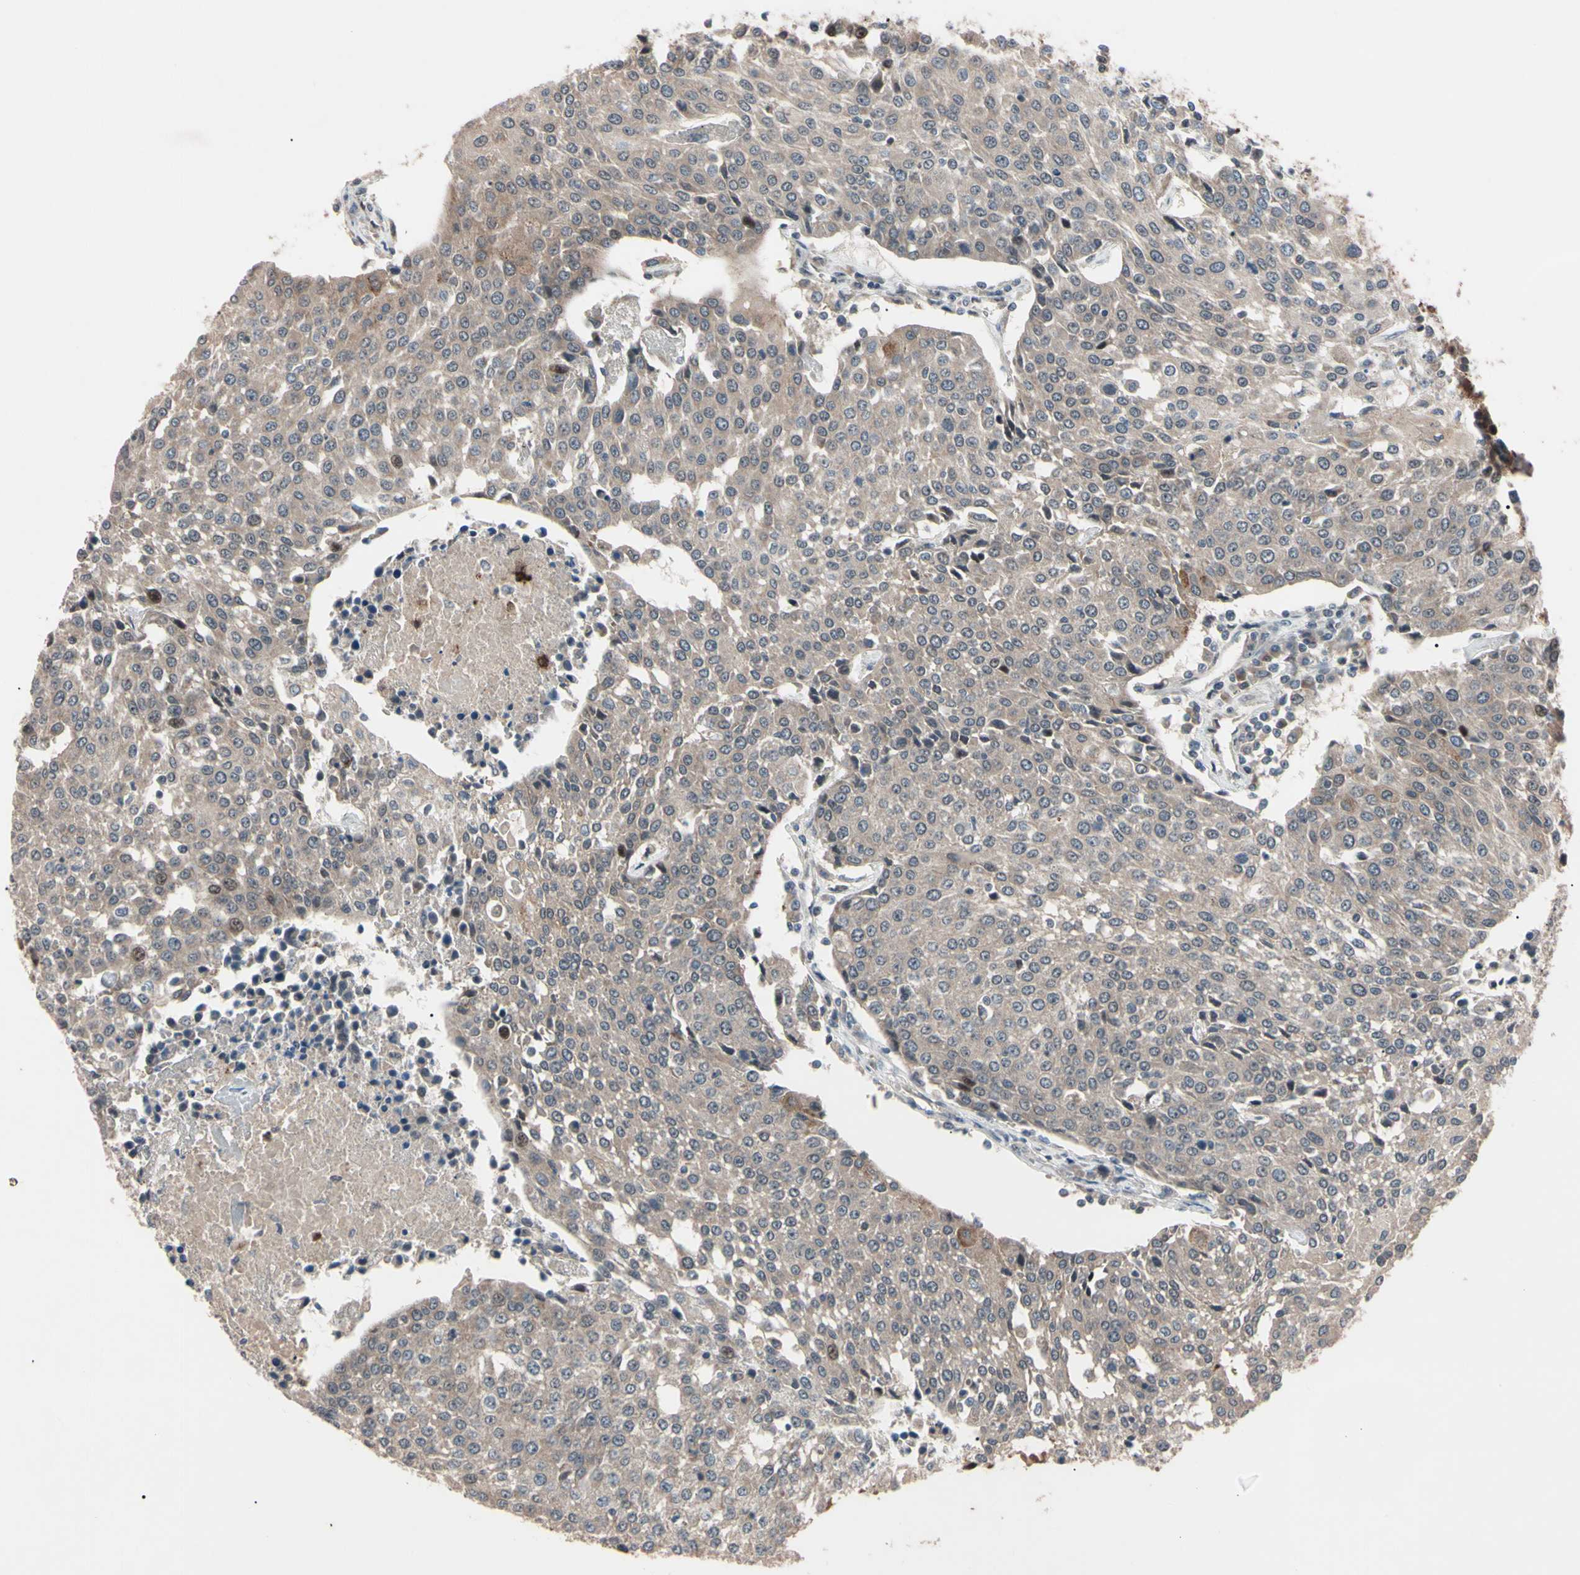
{"staining": {"intensity": "moderate", "quantity": "<25%", "location": "cytoplasmic/membranous"}, "tissue": "urothelial cancer", "cell_type": "Tumor cells", "image_type": "cancer", "snomed": [{"axis": "morphology", "description": "Urothelial carcinoma, High grade"}, {"axis": "topography", "description": "Urinary bladder"}], "caption": "Immunohistochemical staining of human urothelial carcinoma (high-grade) exhibits moderate cytoplasmic/membranous protein expression in approximately <25% of tumor cells. (Brightfield microscopy of DAB IHC at high magnification).", "gene": "TRAF5", "patient": {"sex": "female", "age": 85}}